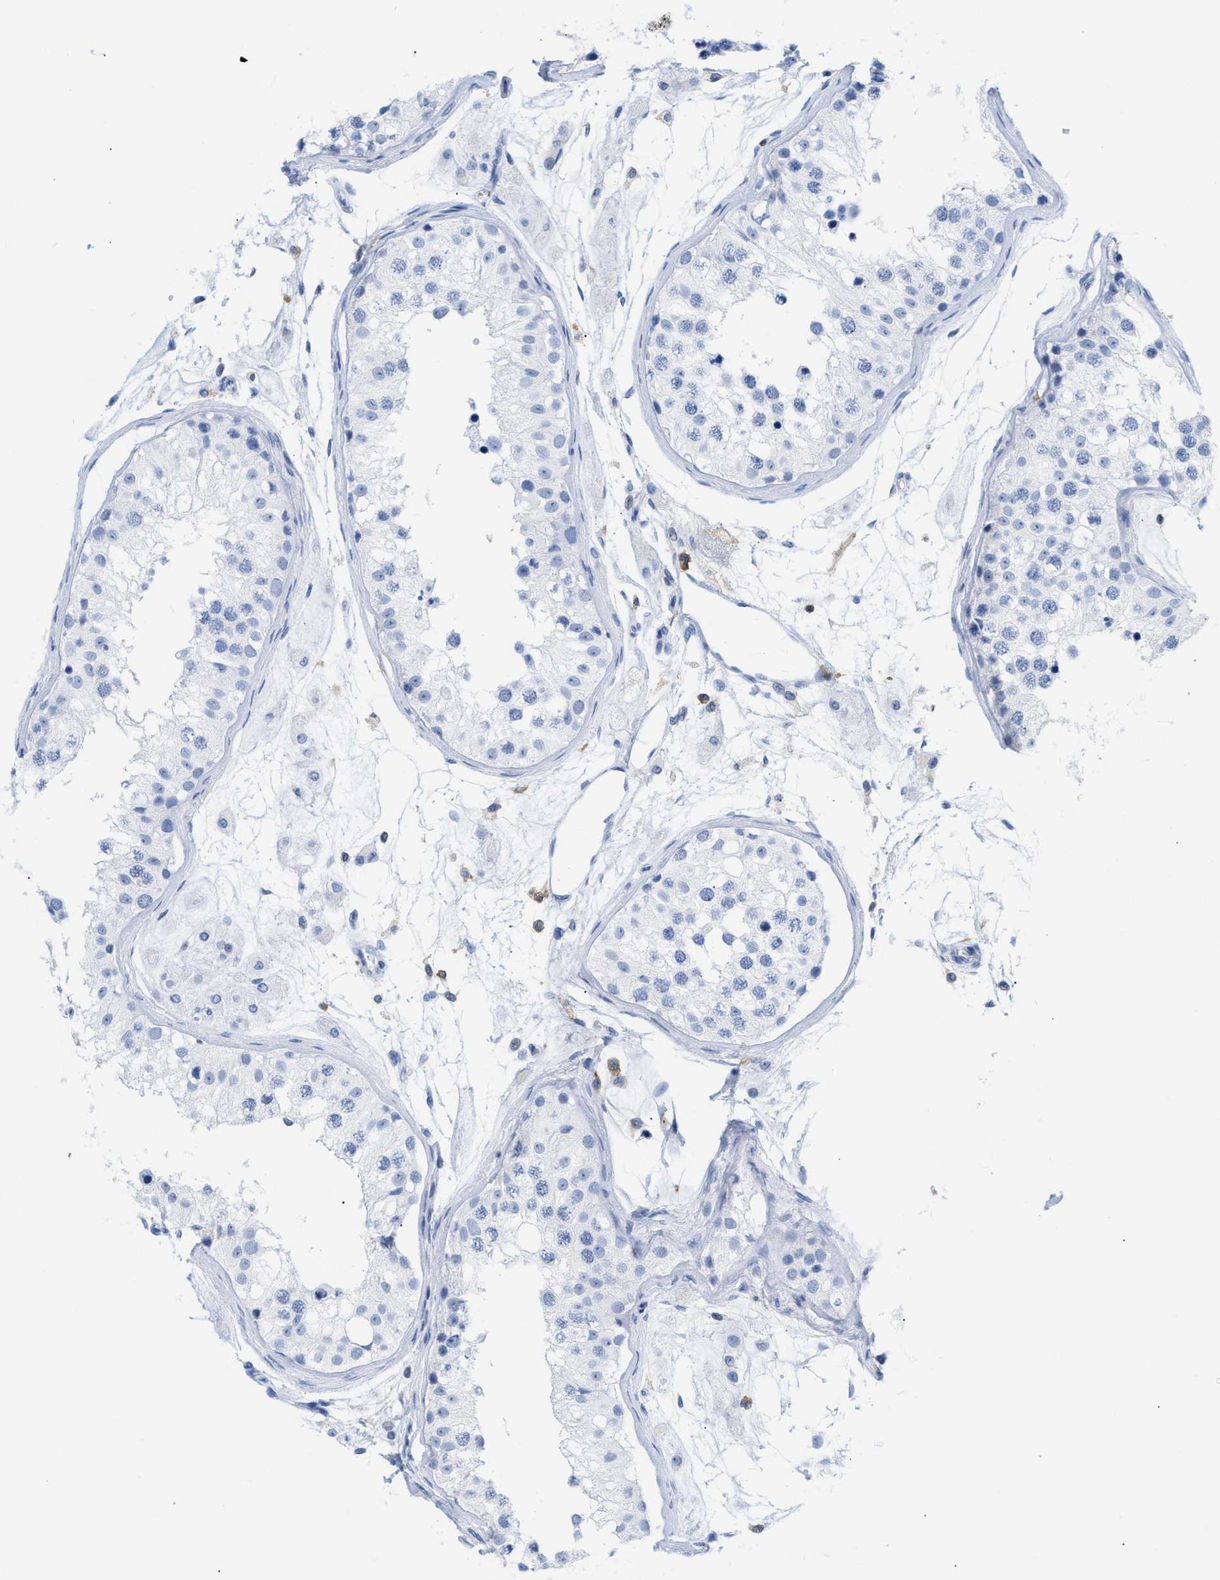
{"staining": {"intensity": "negative", "quantity": "none", "location": "none"}, "tissue": "testis", "cell_type": "Cells in seminiferous ducts", "image_type": "normal", "snomed": [{"axis": "morphology", "description": "Normal tissue, NOS"}, {"axis": "morphology", "description": "Adenocarcinoma, metastatic, NOS"}, {"axis": "topography", "description": "Testis"}], "caption": "Immunohistochemical staining of normal human testis demonstrates no significant expression in cells in seminiferous ducts.", "gene": "LCP1", "patient": {"sex": "male", "age": 26}}